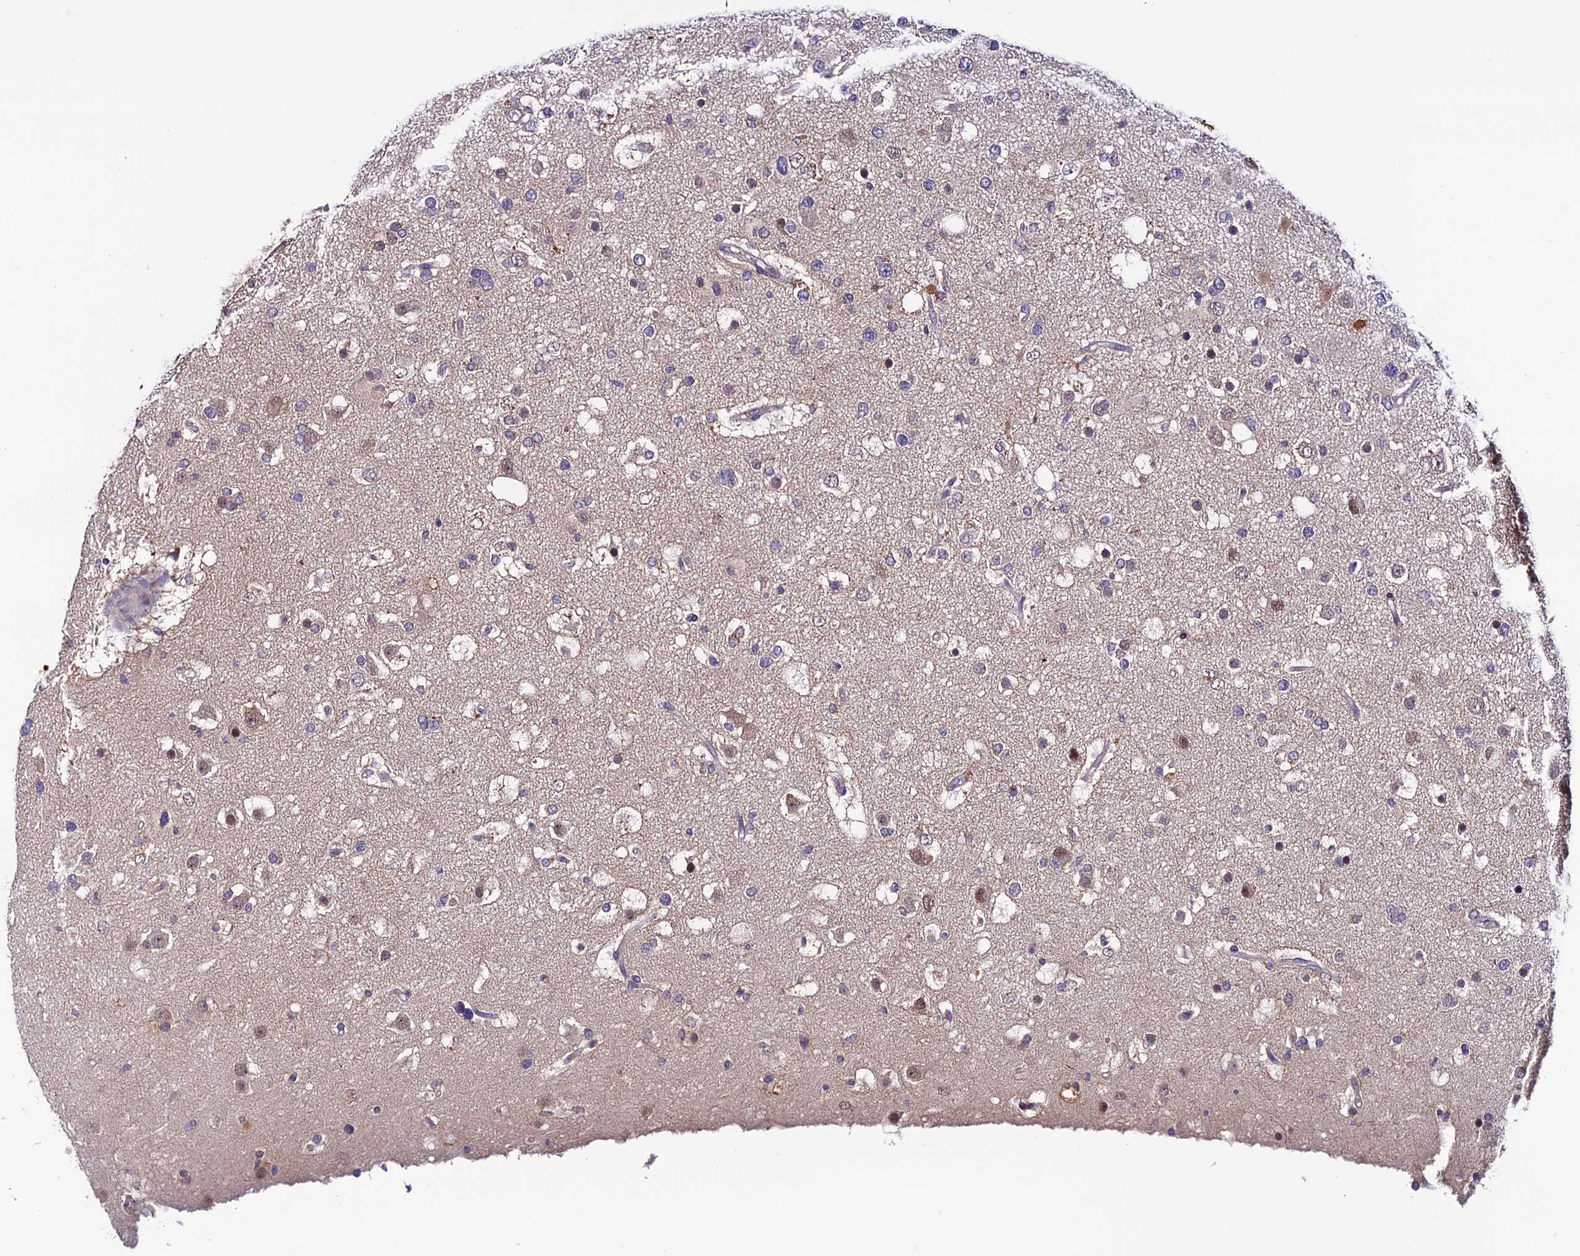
{"staining": {"intensity": "moderate", "quantity": "<25%", "location": "cytoplasmic/membranous"}, "tissue": "glioma", "cell_type": "Tumor cells", "image_type": "cancer", "snomed": [{"axis": "morphology", "description": "Glioma, malignant, High grade"}, {"axis": "topography", "description": "Brain"}], "caption": "Glioma was stained to show a protein in brown. There is low levels of moderate cytoplasmic/membranous positivity in approximately <25% of tumor cells. (Brightfield microscopy of DAB IHC at high magnification).", "gene": "FZD8", "patient": {"sex": "male", "age": 53}}